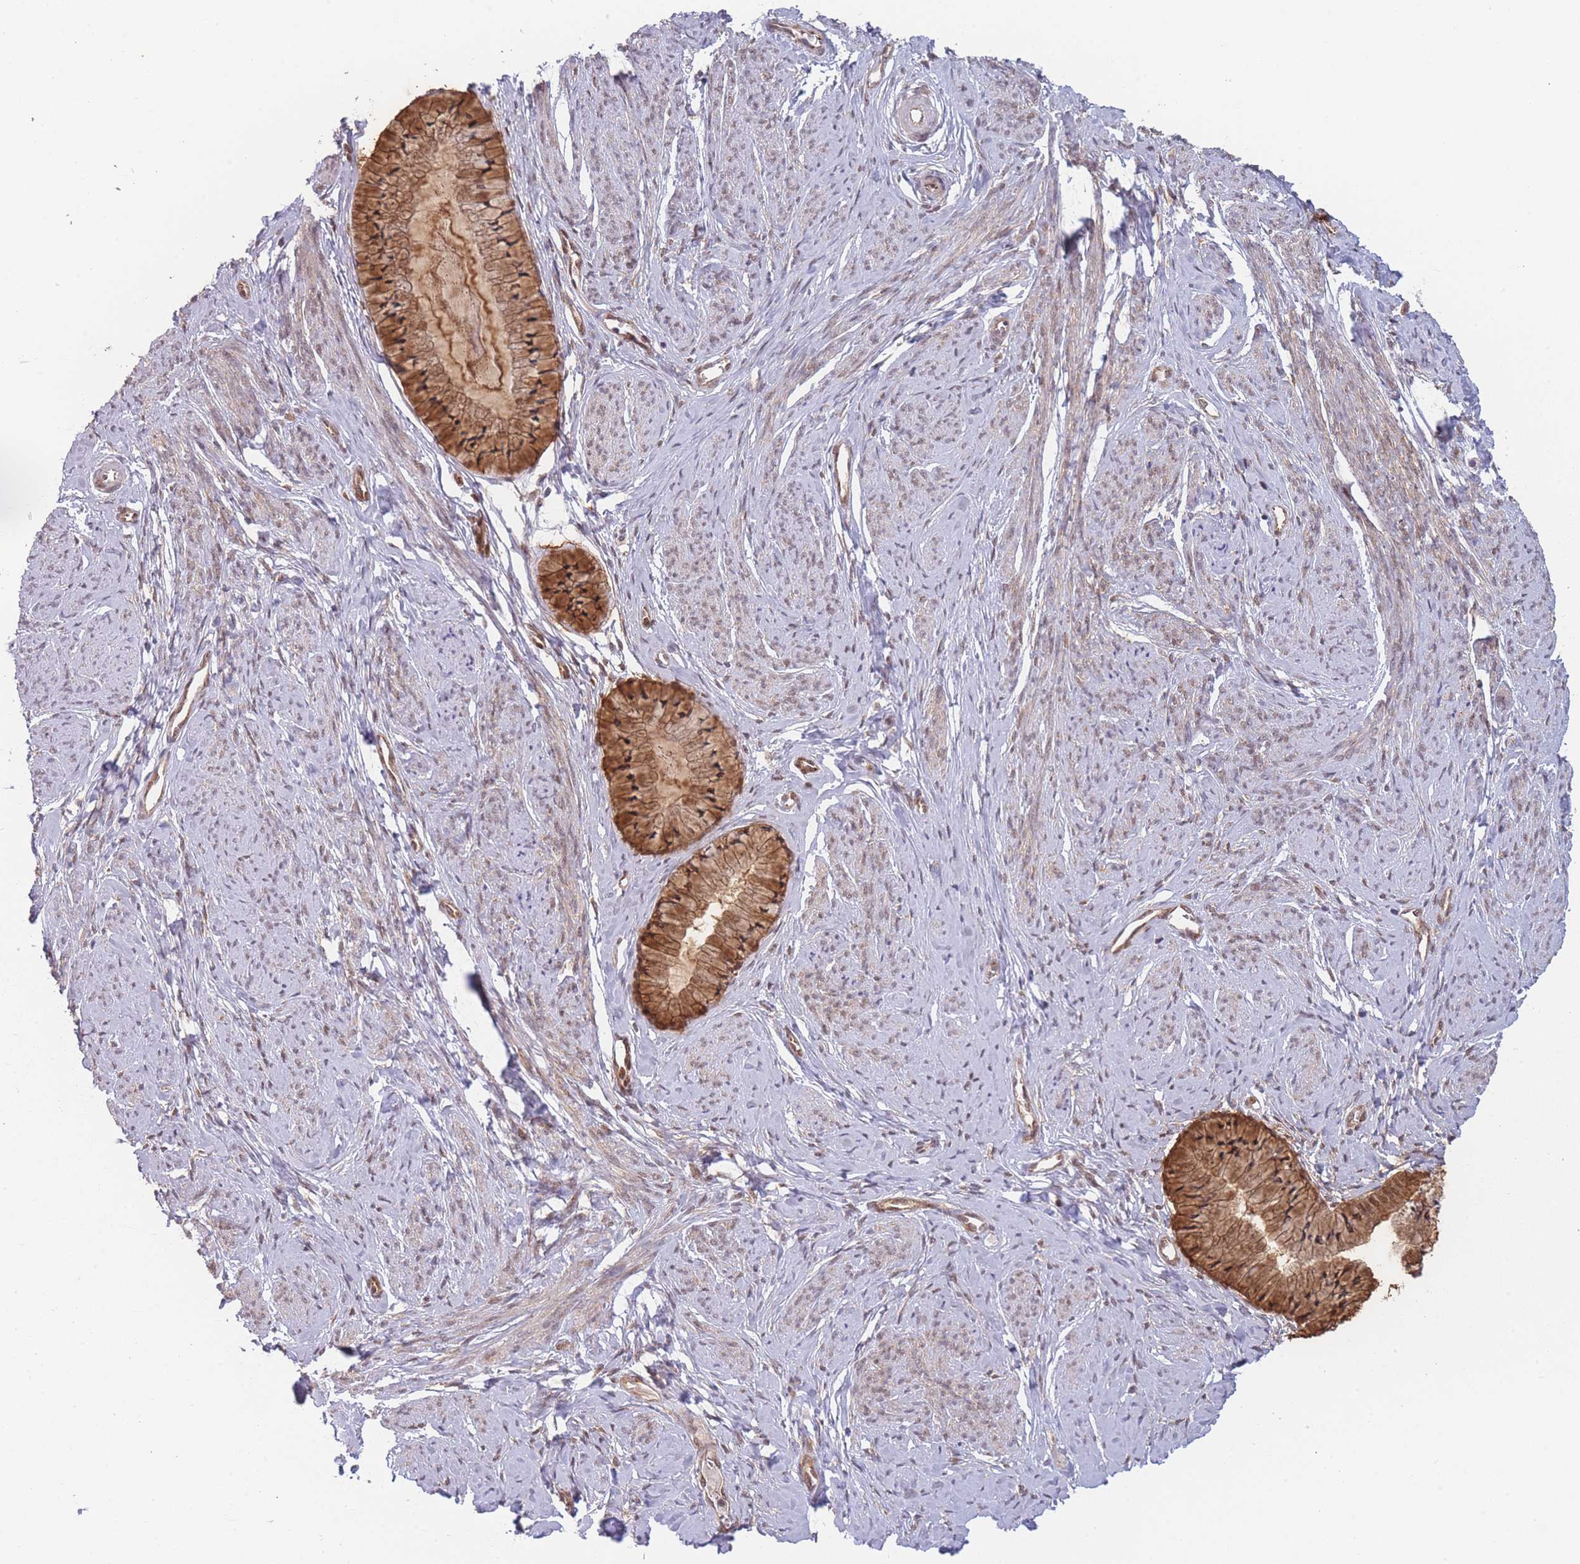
{"staining": {"intensity": "moderate", "quantity": ">75%", "location": "cytoplasmic/membranous"}, "tissue": "cervix", "cell_type": "Glandular cells", "image_type": "normal", "snomed": [{"axis": "morphology", "description": "Normal tissue, NOS"}, {"axis": "topography", "description": "Cervix"}], "caption": "Benign cervix shows moderate cytoplasmic/membranous staining in approximately >75% of glandular cells.", "gene": "MRI1", "patient": {"sex": "female", "age": 42}}